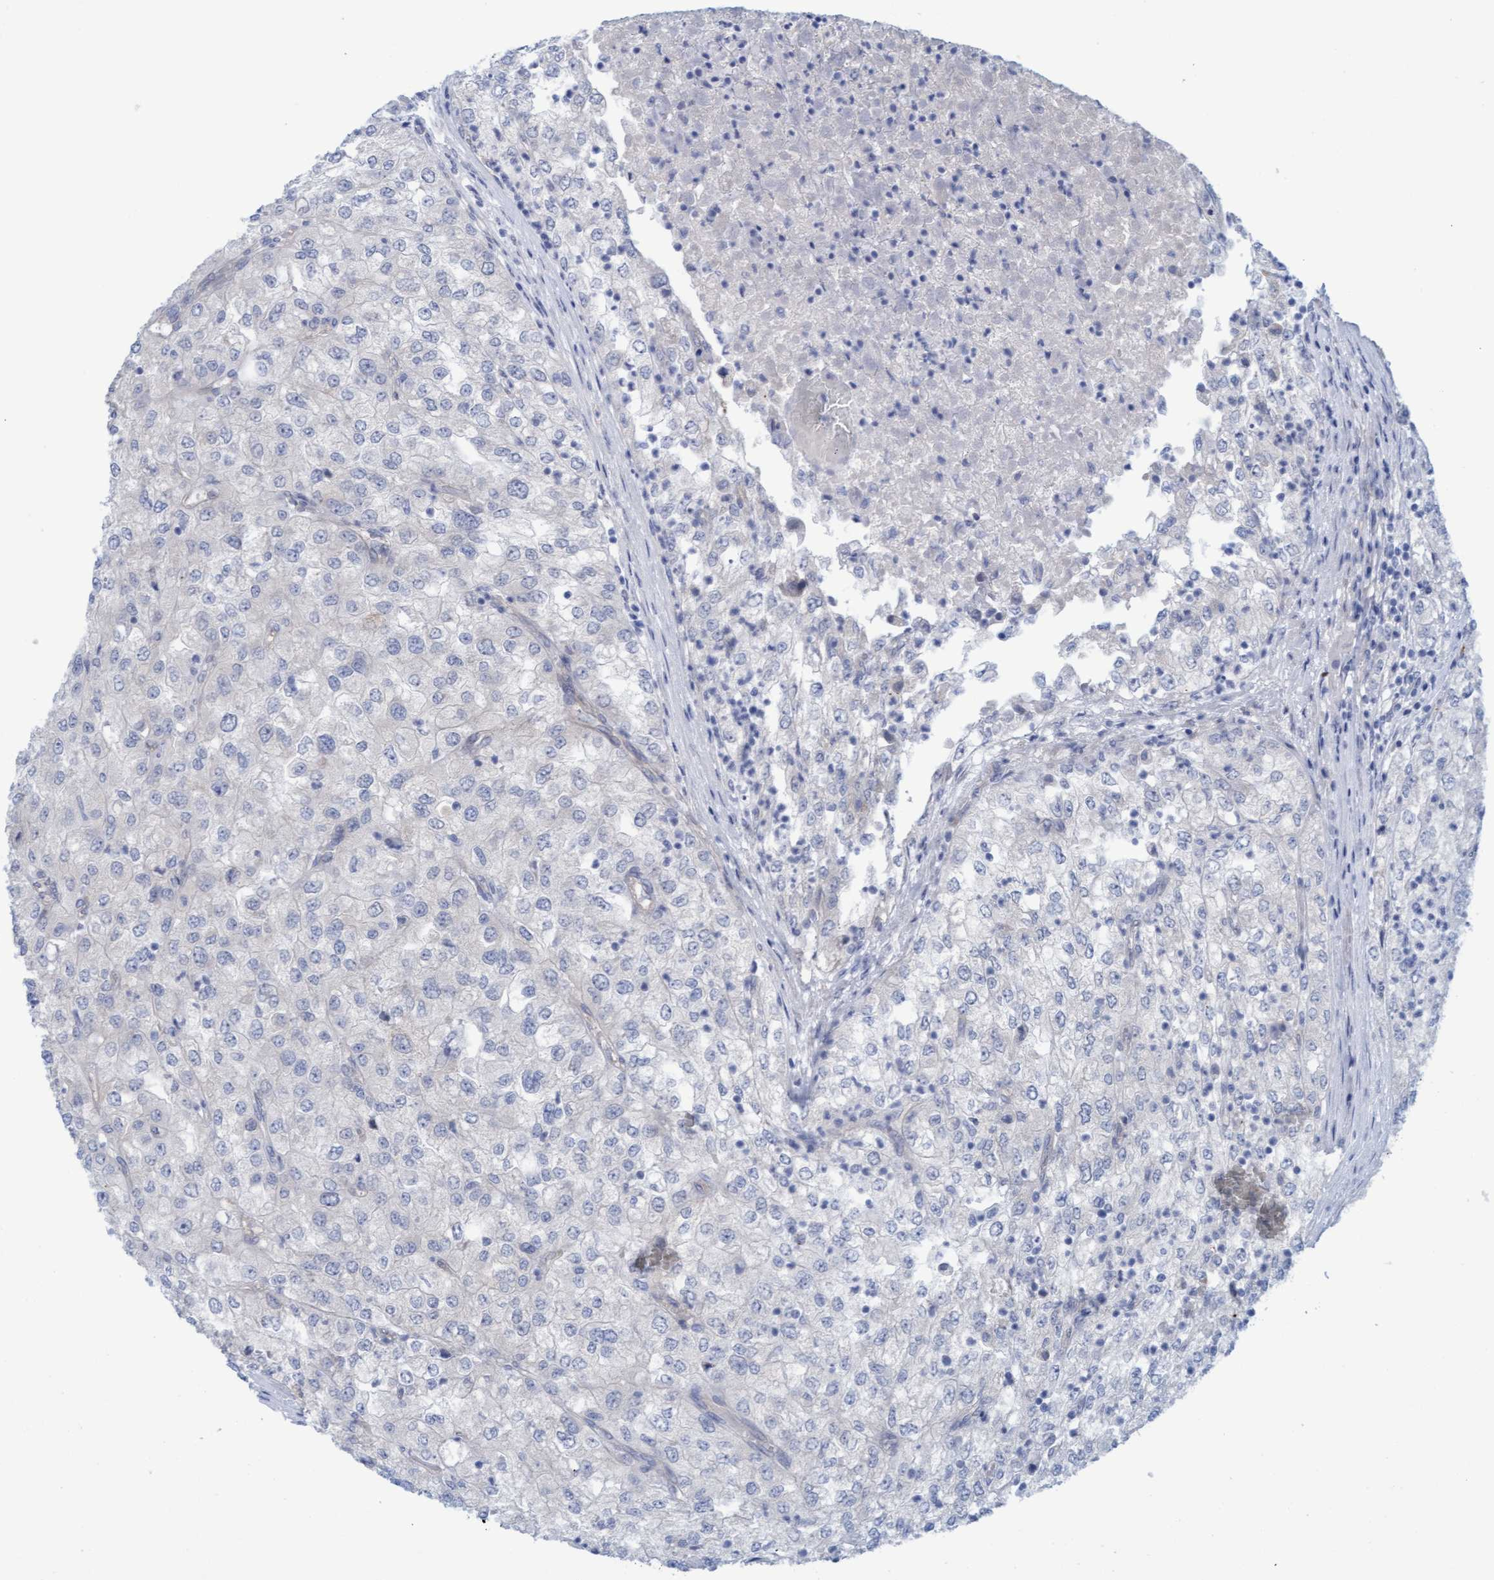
{"staining": {"intensity": "negative", "quantity": "none", "location": "none"}, "tissue": "renal cancer", "cell_type": "Tumor cells", "image_type": "cancer", "snomed": [{"axis": "morphology", "description": "Adenocarcinoma, NOS"}, {"axis": "topography", "description": "Kidney"}], "caption": "This is a image of IHC staining of renal cancer (adenocarcinoma), which shows no expression in tumor cells. (Stains: DAB (3,3'-diaminobenzidine) IHC with hematoxylin counter stain, Microscopy: brightfield microscopy at high magnification).", "gene": "STXBP1", "patient": {"sex": "female", "age": 54}}